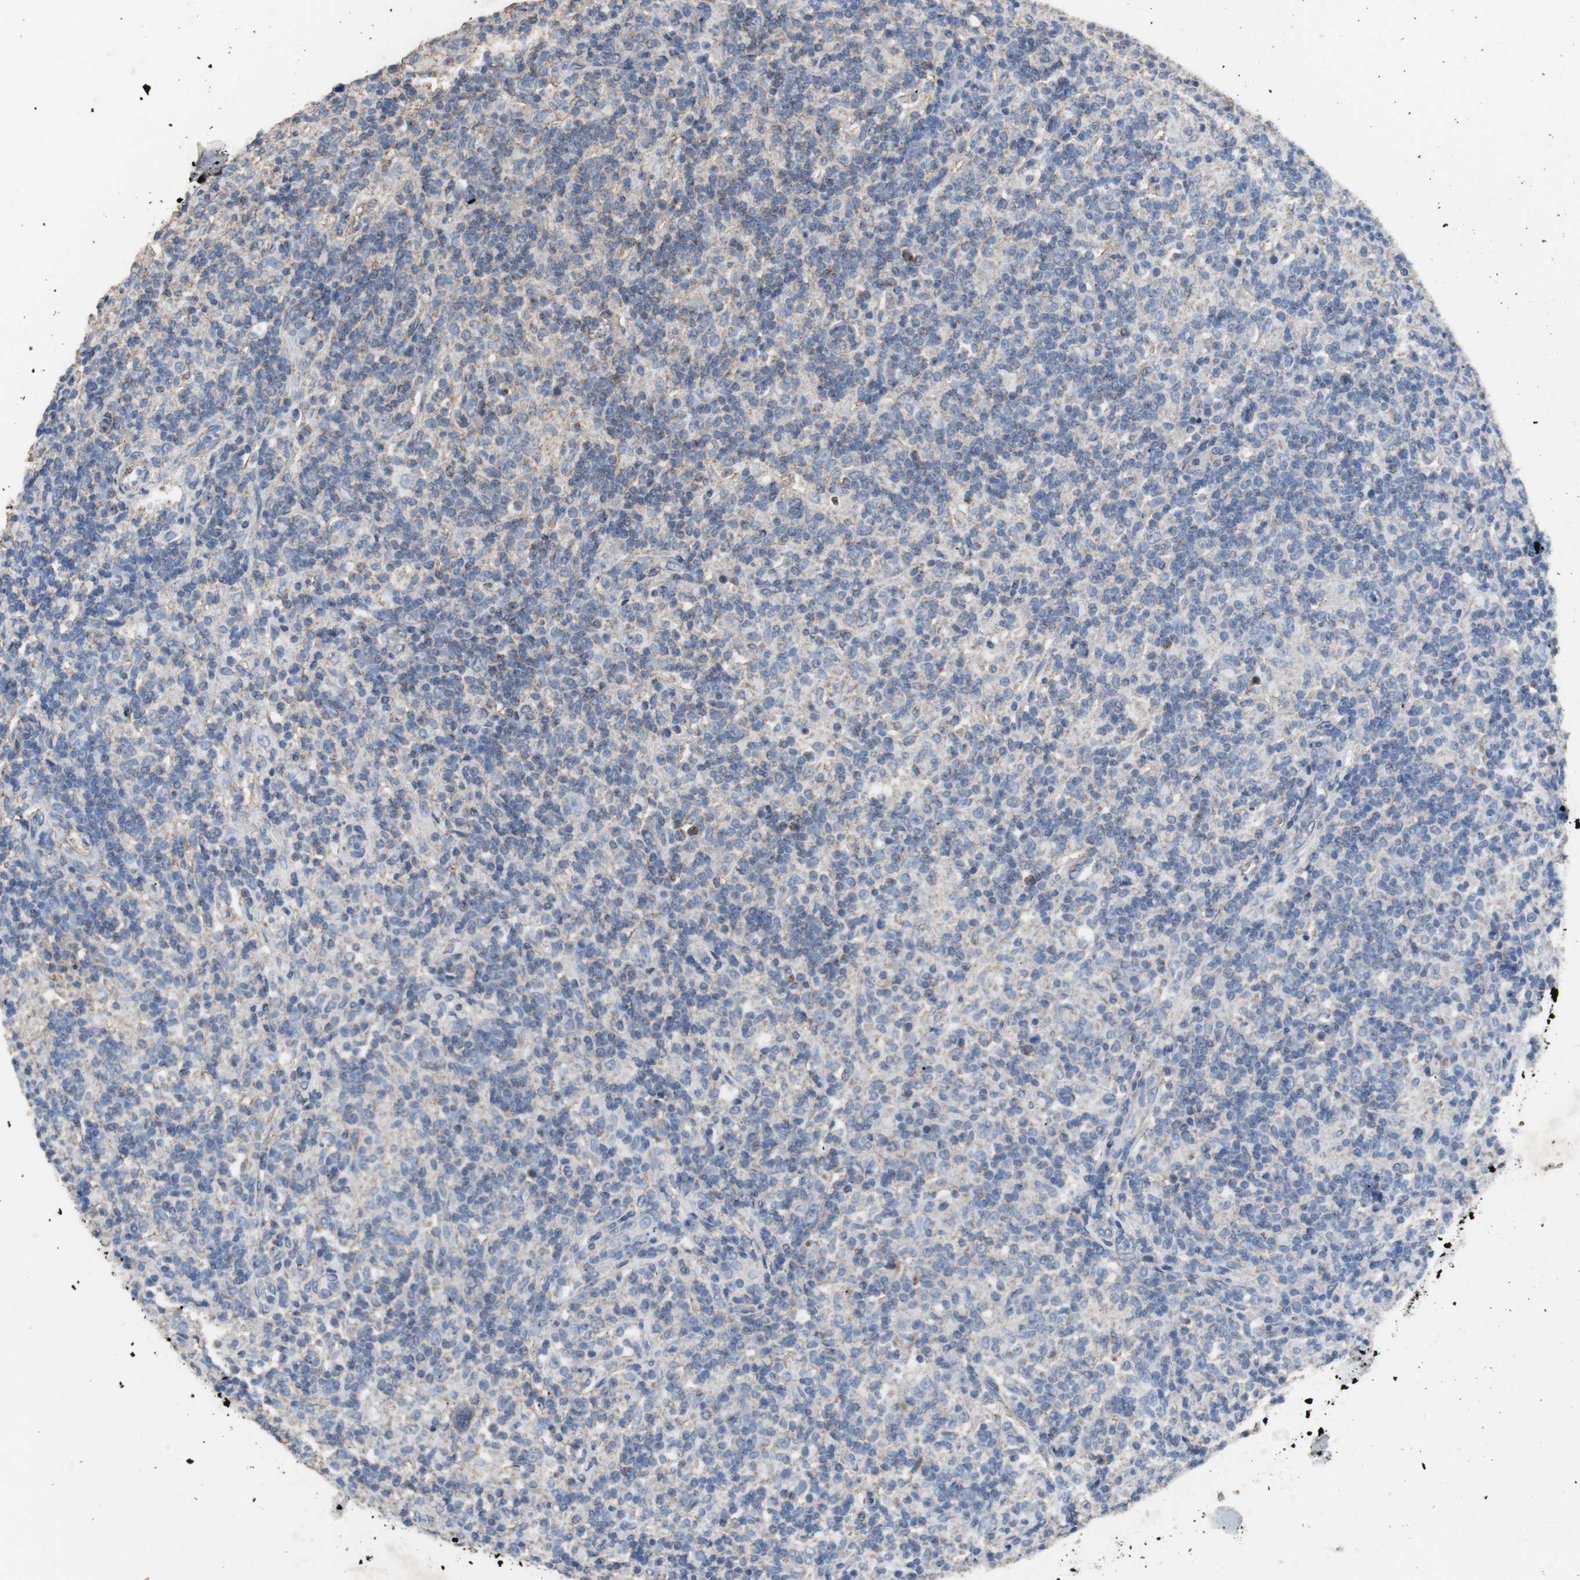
{"staining": {"intensity": "negative", "quantity": "none", "location": "none"}, "tissue": "lymphoma", "cell_type": "Tumor cells", "image_type": "cancer", "snomed": [{"axis": "morphology", "description": "Hodgkin's disease, NOS"}, {"axis": "topography", "description": "Lymph node"}], "caption": "Tumor cells show no significant expression in Hodgkin's disease. (Stains: DAB IHC with hematoxylin counter stain, Microscopy: brightfield microscopy at high magnification).", "gene": "NNT", "patient": {"sex": "male", "age": 70}}